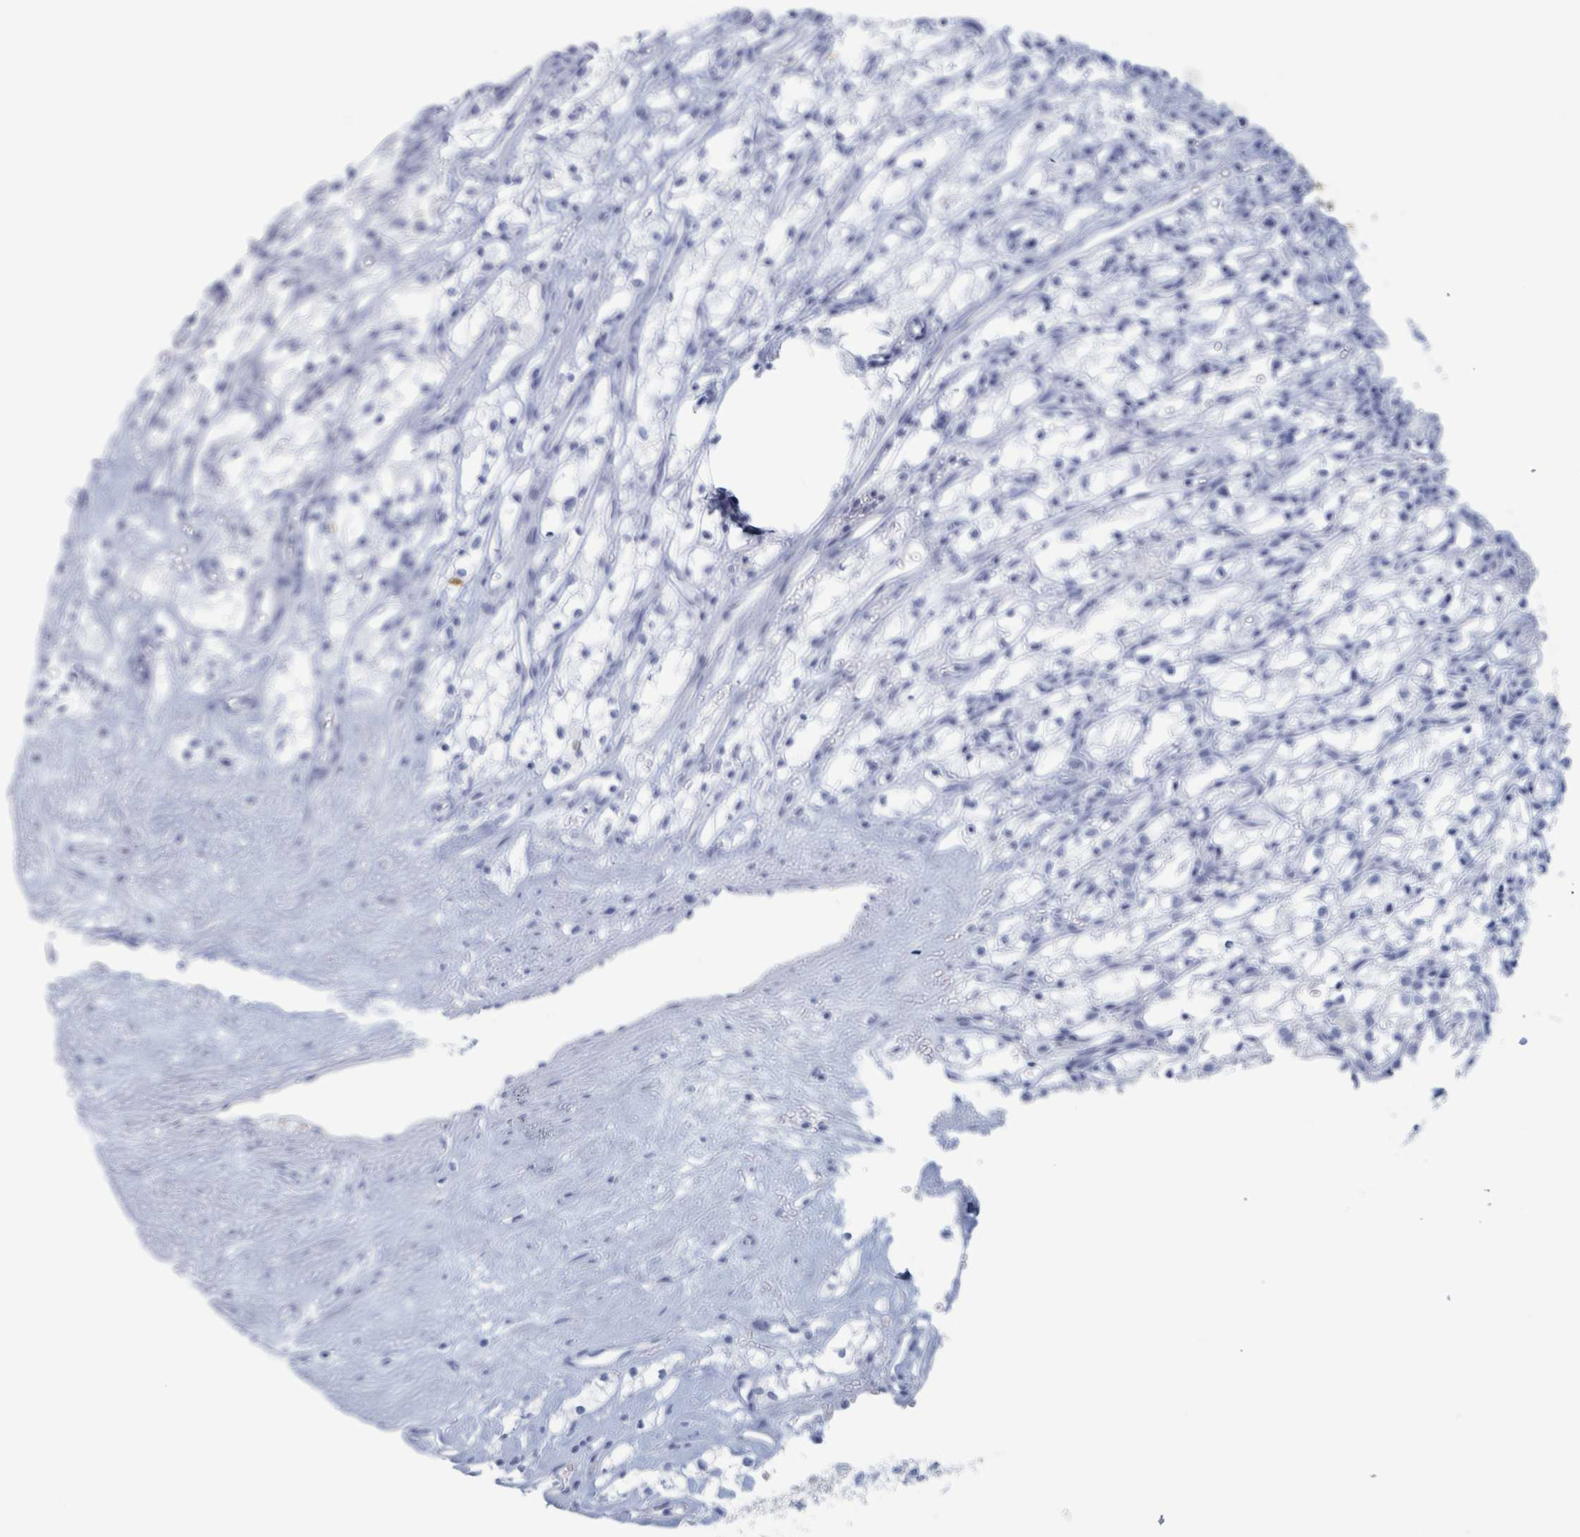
{"staining": {"intensity": "negative", "quantity": "none", "location": "none"}, "tissue": "renal cancer", "cell_type": "Tumor cells", "image_type": "cancer", "snomed": [{"axis": "morphology", "description": "Adenocarcinoma, NOS"}, {"axis": "topography", "description": "Kidney"}], "caption": "This is an immunohistochemistry image of renal cancer (adenocarcinoma). There is no expression in tumor cells.", "gene": "KLK4", "patient": {"sex": "male", "age": 59}}